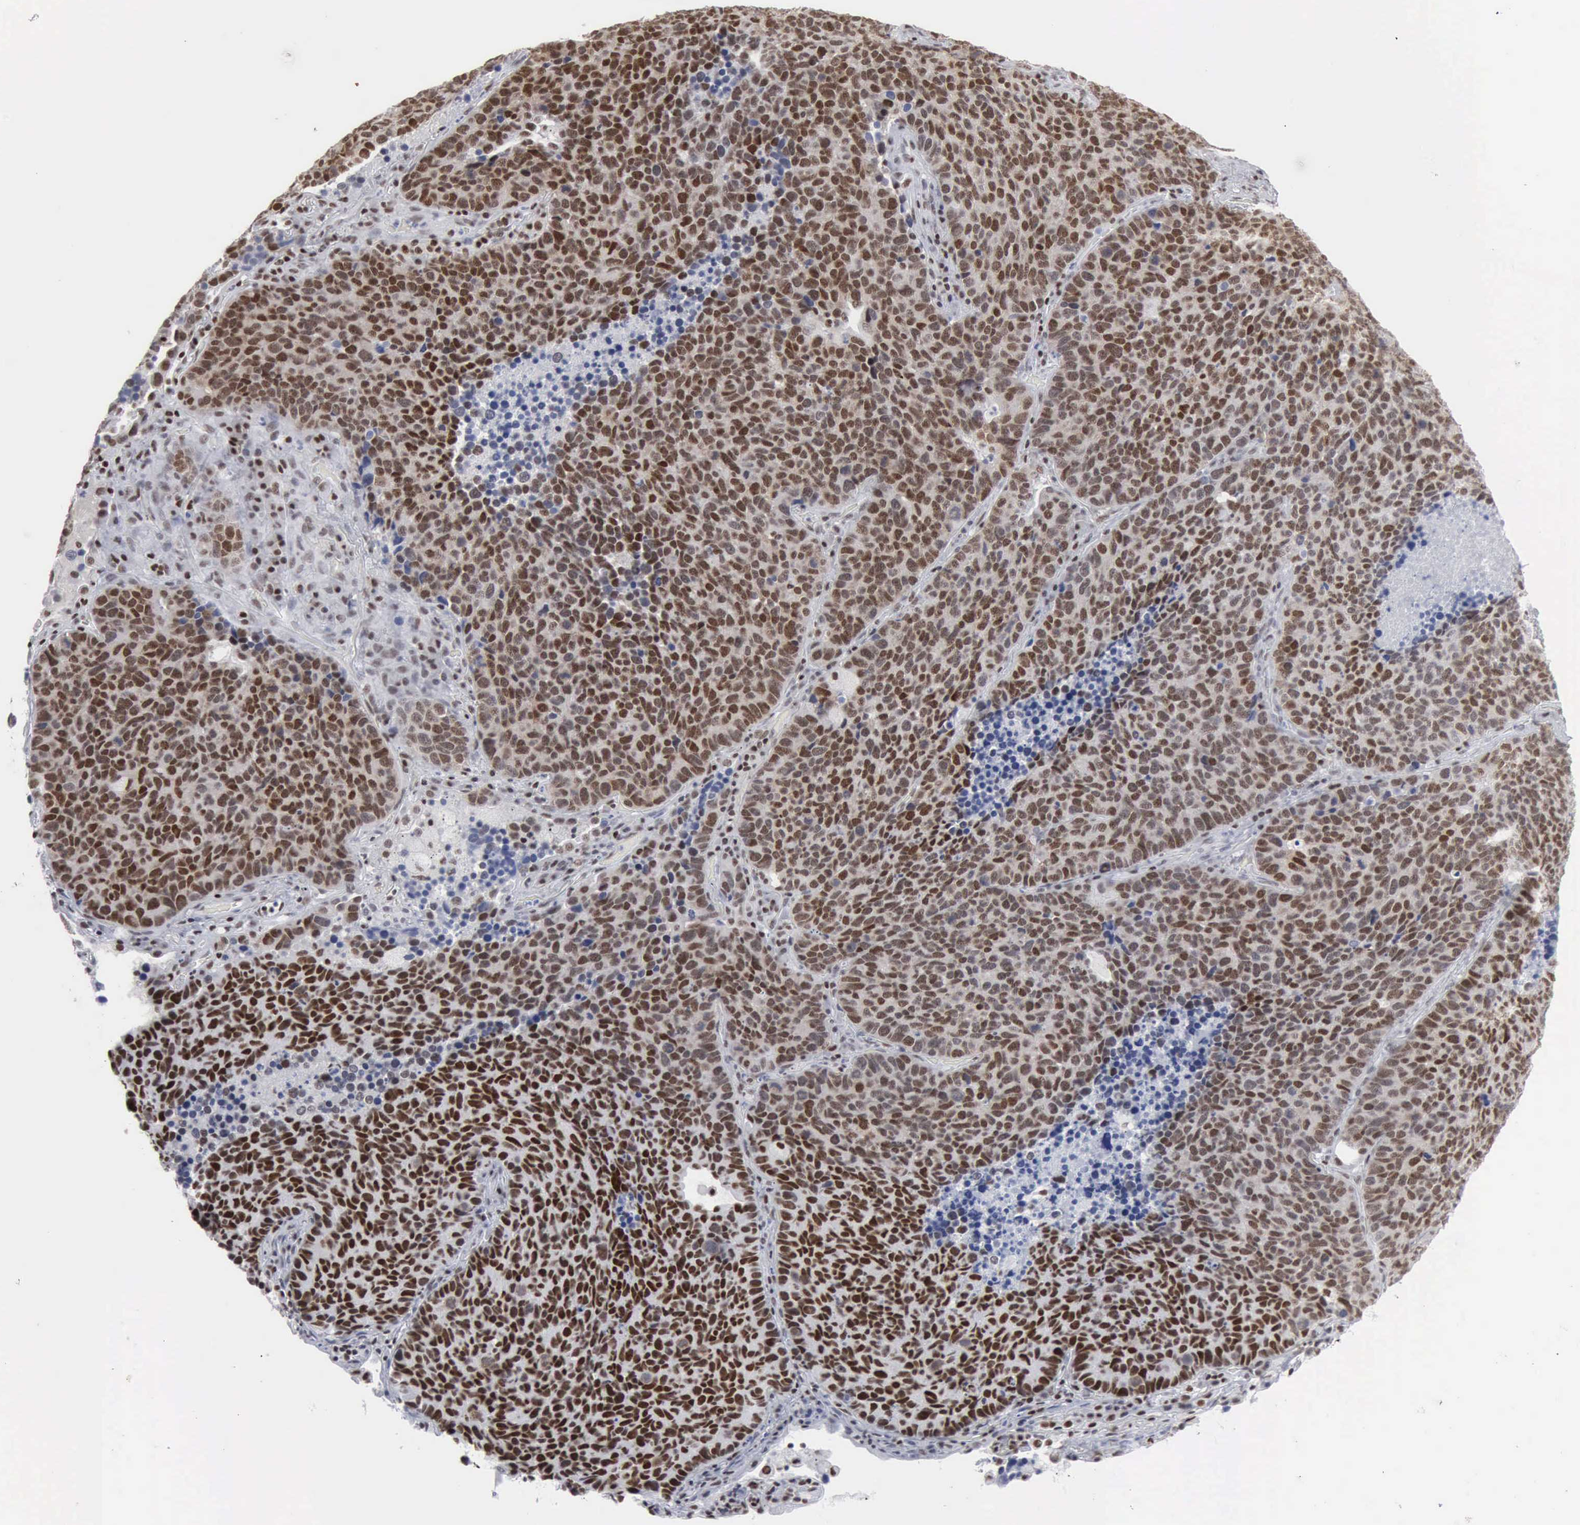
{"staining": {"intensity": "strong", "quantity": ">75%", "location": "nuclear"}, "tissue": "lung cancer", "cell_type": "Tumor cells", "image_type": "cancer", "snomed": [{"axis": "morphology", "description": "Neoplasm, malignant, NOS"}, {"axis": "topography", "description": "Lung"}], "caption": "The image shows immunohistochemical staining of lung neoplasm (malignant). There is strong nuclear expression is identified in about >75% of tumor cells.", "gene": "XPA", "patient": {"sex": "female", "age": 75}}